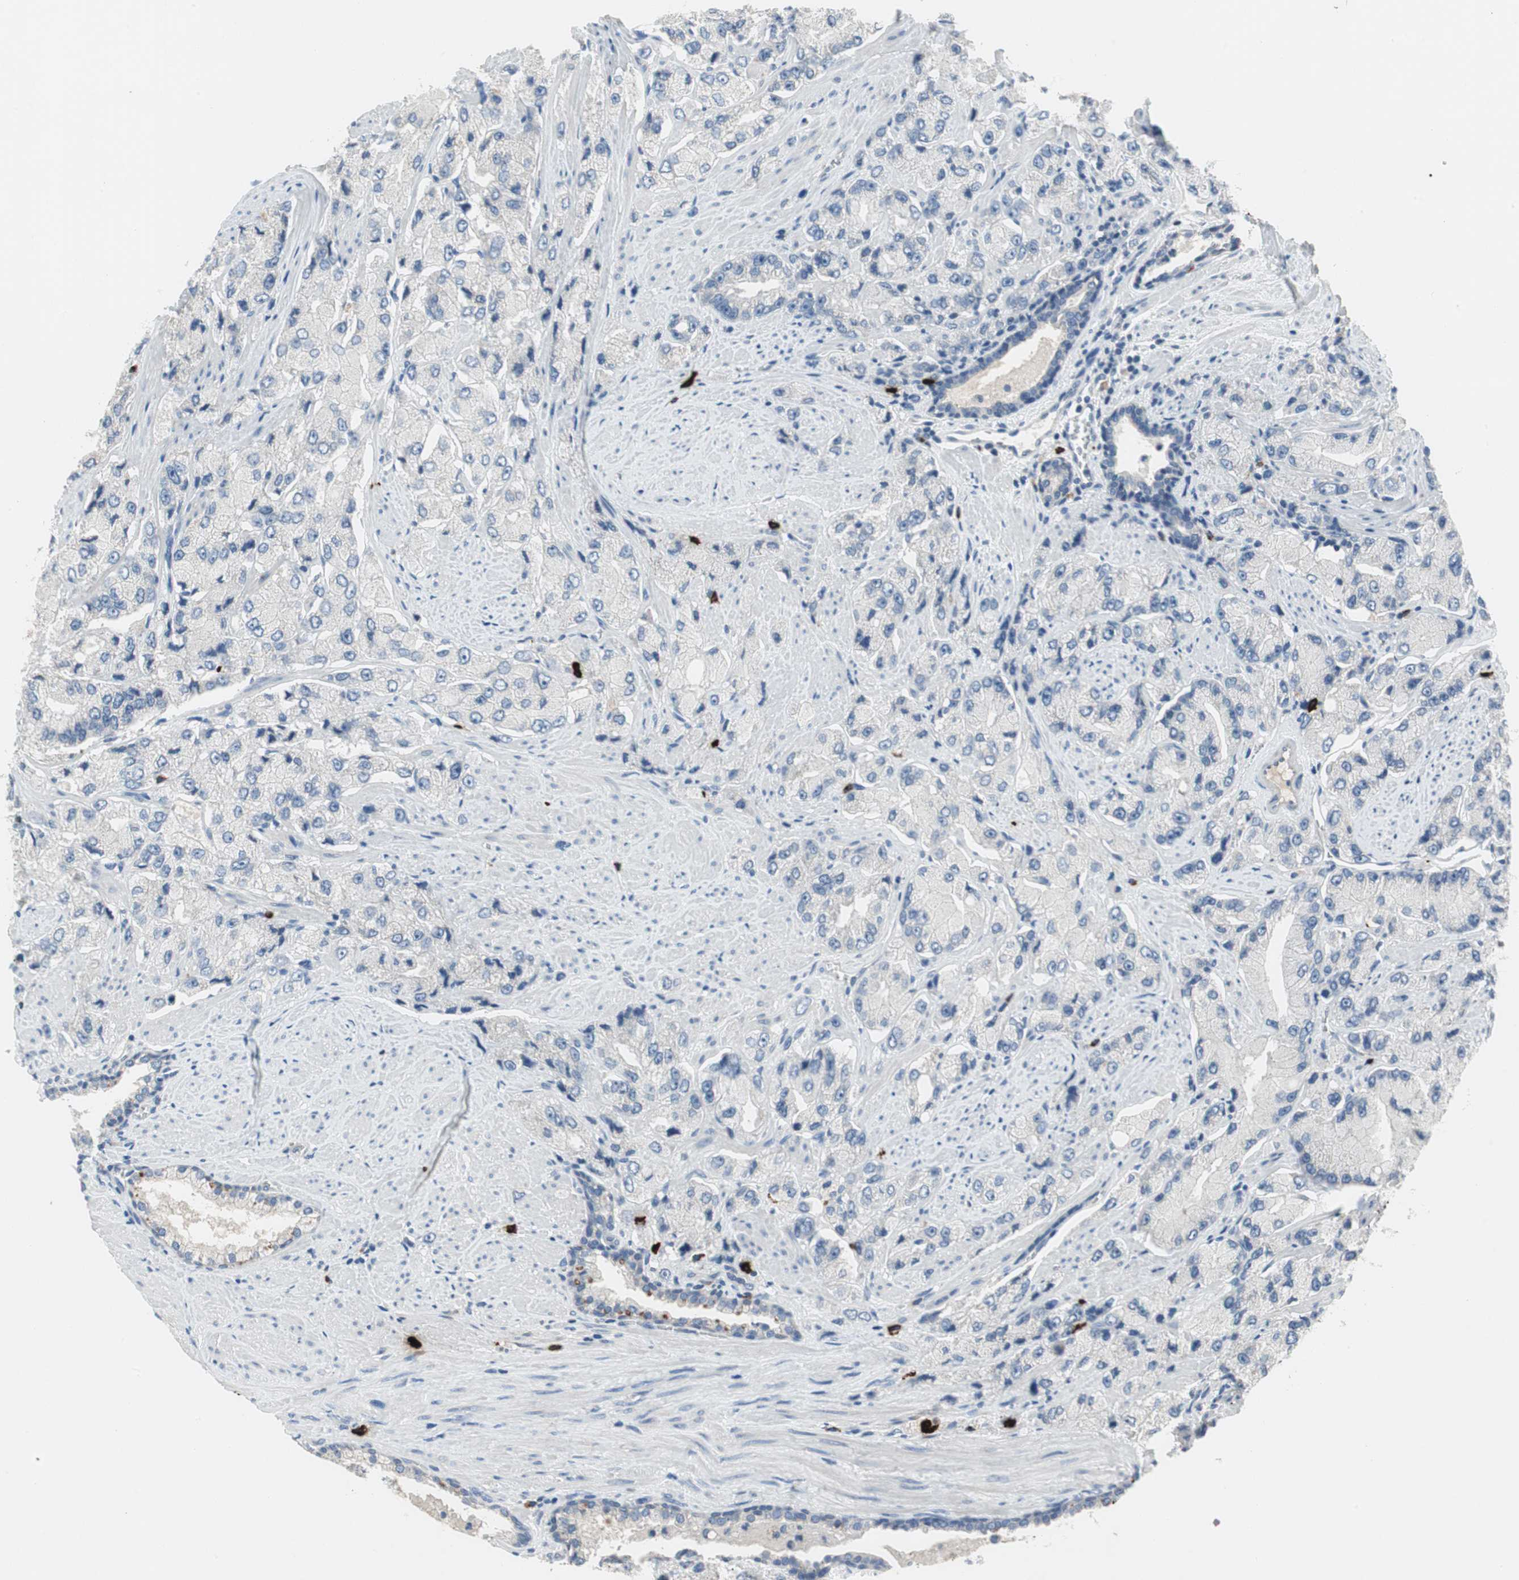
{"staining": {"intensity": "negative", "quantity": "none", "location": "none"}, "tissue": "prostate cancer", "cell_type": "Tumor cells", "image_type": "cancer", "snomed": [{"axis": "morphology", "description": "Adenocarcinoma, High grade"}, {"axis": "topography", "description": "Prostate"}], "caption": "Tumor cells are negative for protein expression in human prostate cancer.", "gene": "CPA3", "patient": {"sex": "male", "age": 58}}